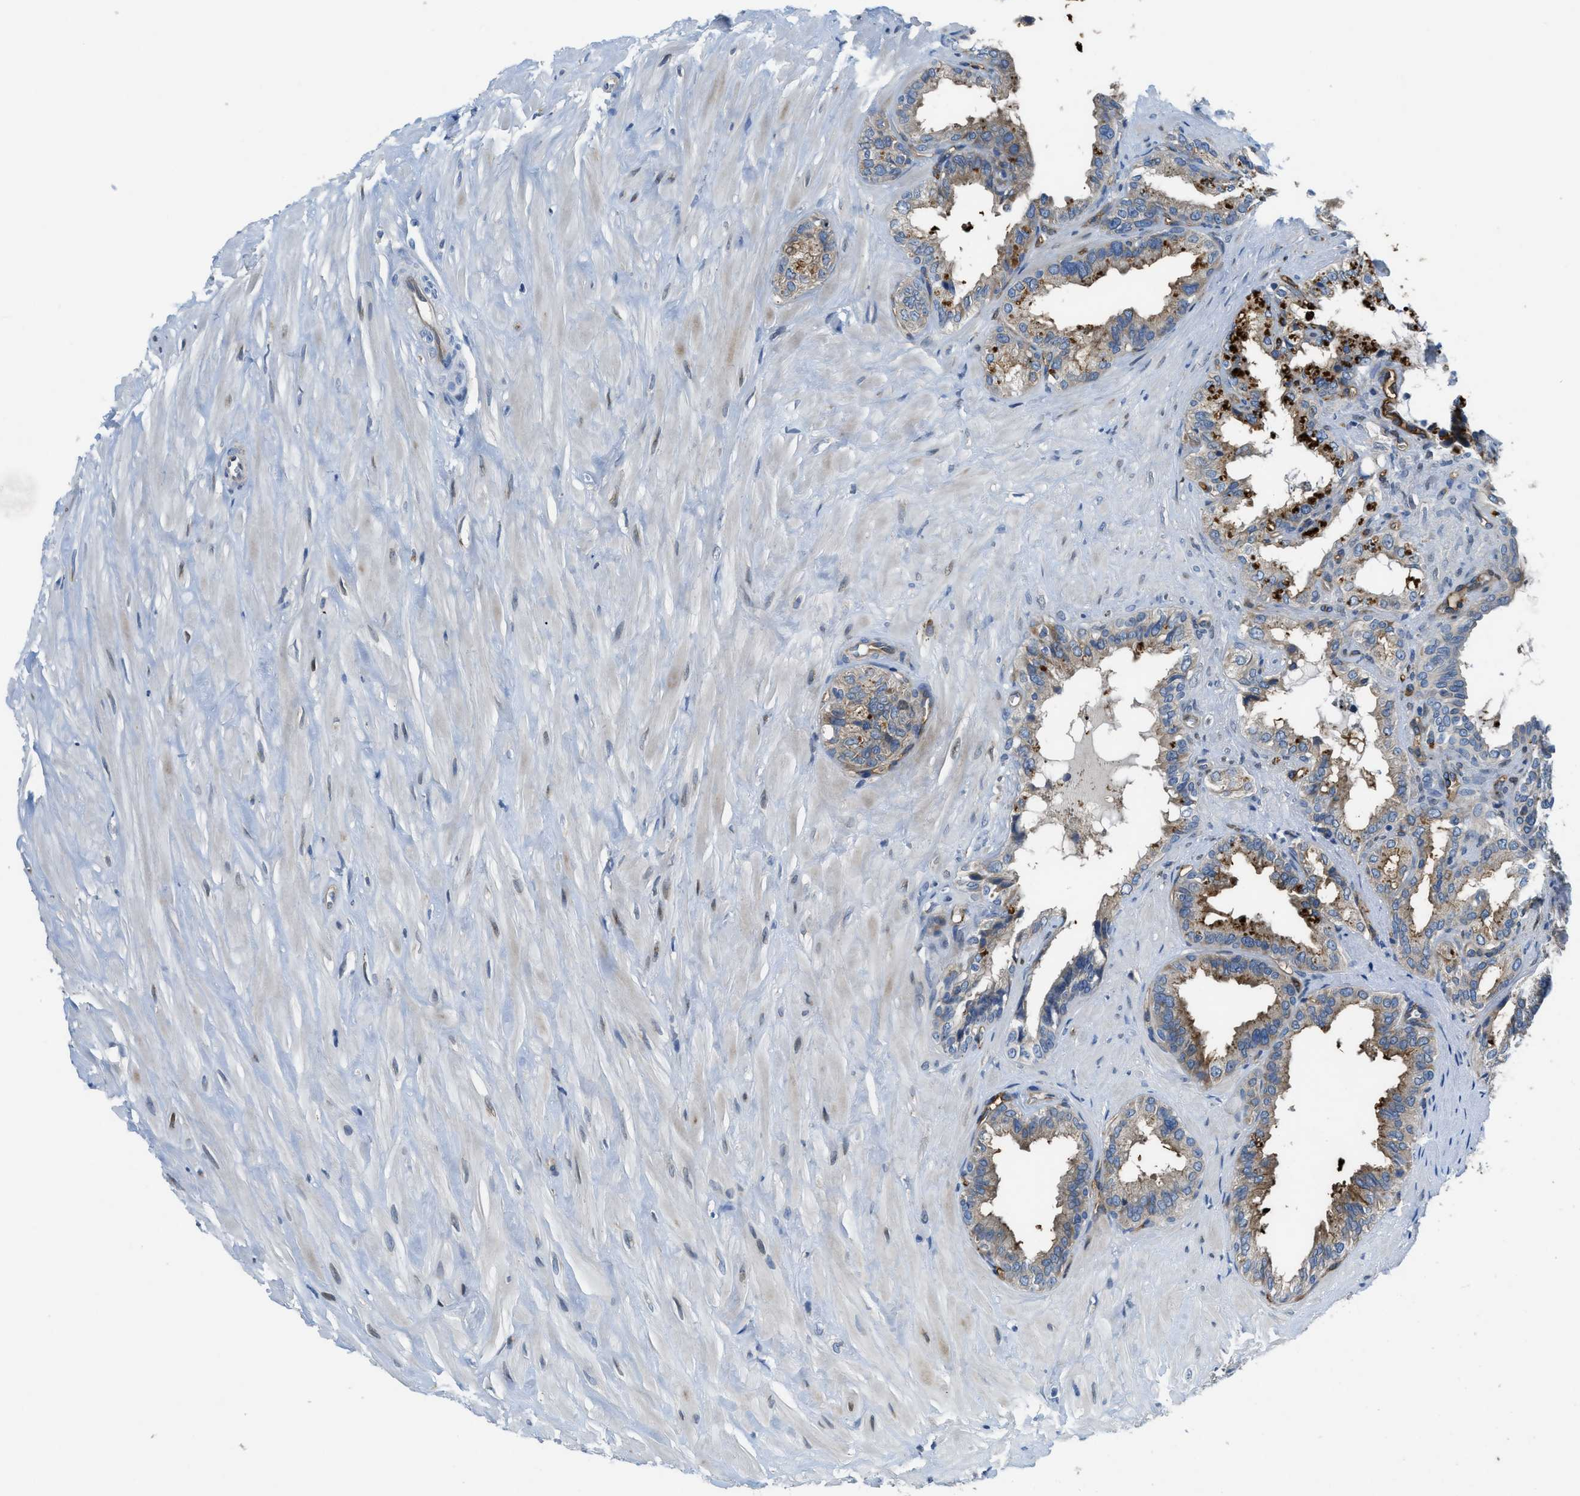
{"staining": {"intensity": "moderate", "quantity": ">75%", "location": "cytoplasmic/membranous"}, "tissue": "seminal vesicle", "cell_type": "Glandular cells", "image_type": "normal", "snomed": [{"axis": "morphology", "description": "Normal tissue, NOS"}, {"axis": "topography", "description": "Seminal veicle"}], "caption": "IHC (DAB) staining of benign seminal vesicle exhibits moderate cytoplasmic/membranous protein staining in approximately >75% of glandular cells. The protein of interest is shown in brown color, while the nuclei are stained blue.", "gene": "PGR", "patient": {"sex": "male", "age": 64}}